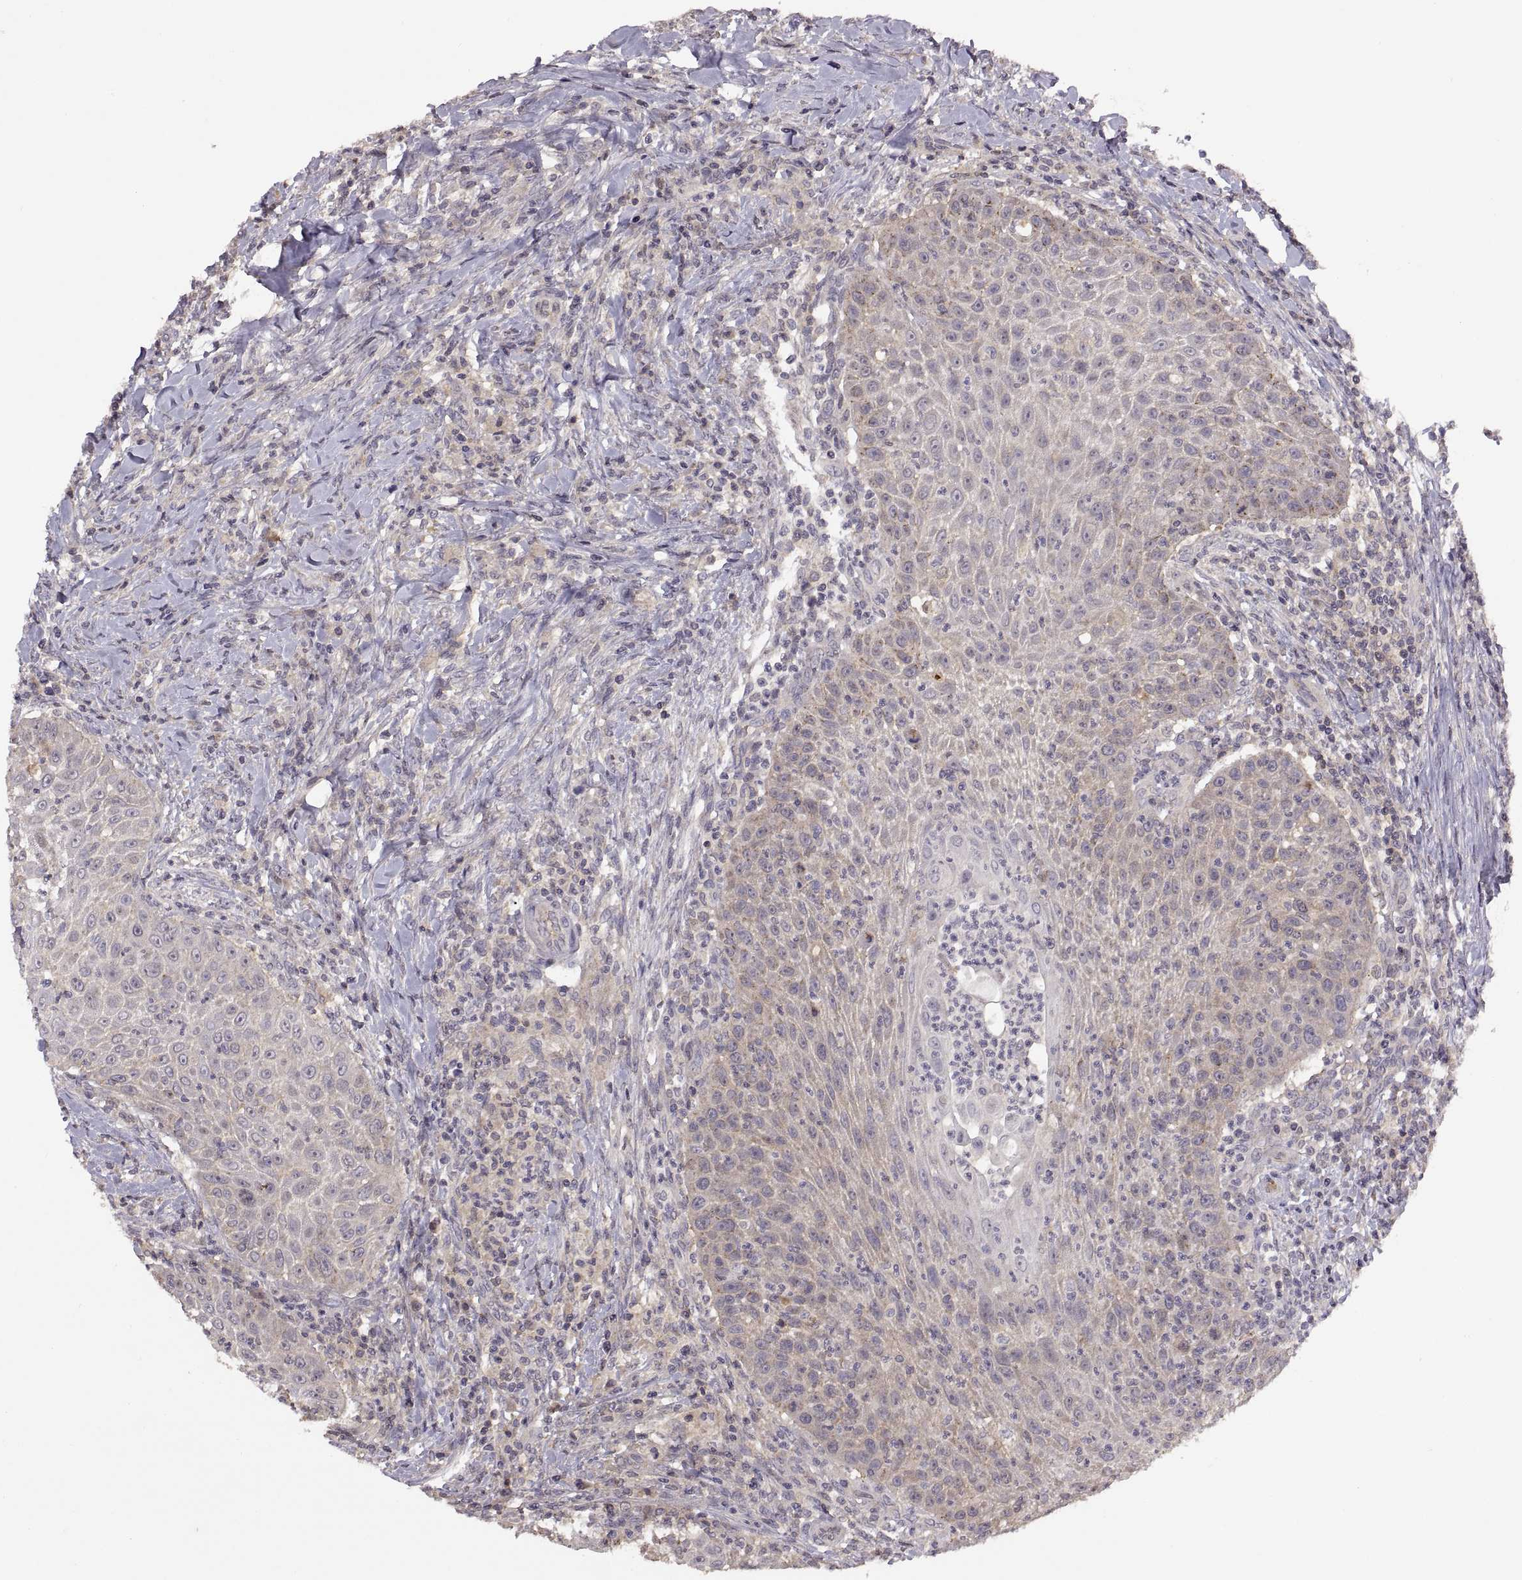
{"staining": {"intensity": "moderate", "quantity": "<25%", "location": "cytoplasmic/membranous"}, "tissue": "head and neck cancer", "cell_type": "Tumor cells", "image_type": "cancer", "snomed": [{"axis": "morphology", "description": "Squamous cell carcinoma, NOS"}, {"axis": "topography", "description": "Head-Neck"}], "caption": "Moderate cytoplasmic/membranous expression for a protein is identified in about <25% of tumor cells of head and neck cancer (squamous cell carcinoma) using IHC.", "gene": "NMNAT2", "patient": {"sex": "male", "age": 69}}